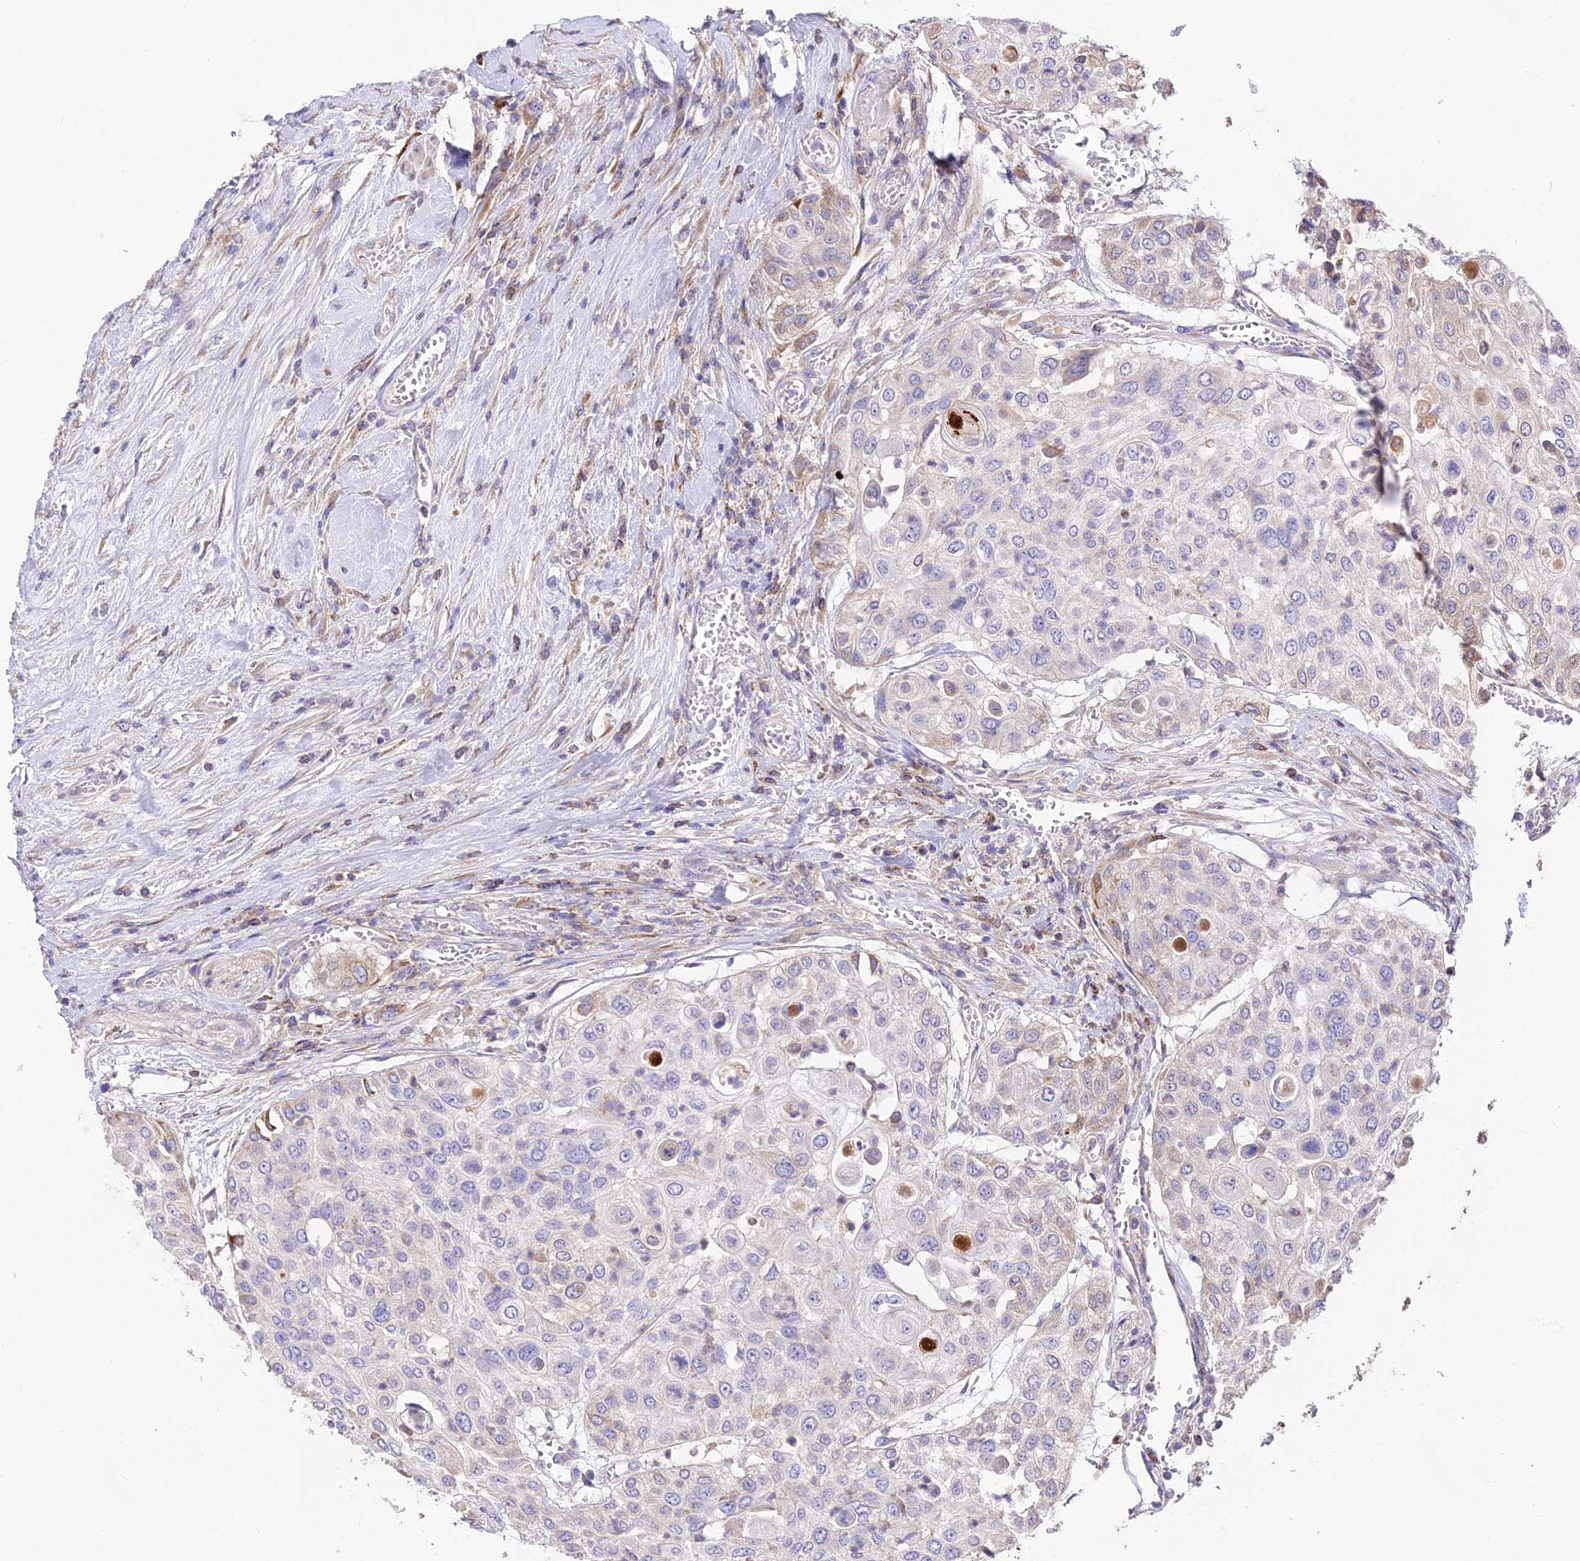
{"staining": {"intensity": "negative", "quantity": "none", "location": "none"}, "tissue": "urothelial cancer", "cell_type": "Tumor cells", "image_type": "cancer", "snomed": [{"axis": "morphology", "description": "Urothelial carcinoma, High grade"}, {"axis": "topography", "description": "Urinary bladder"}], "caption": "IHC image of neoplastic tissue: human high-grade urothelial carcinoma stained with DAB (3,3'-diaminobenzidine) demonstrates no significant protein expression in tumor cells.", "gene": "ROCK1", "patient": {"sex": "female", "age": 79}}